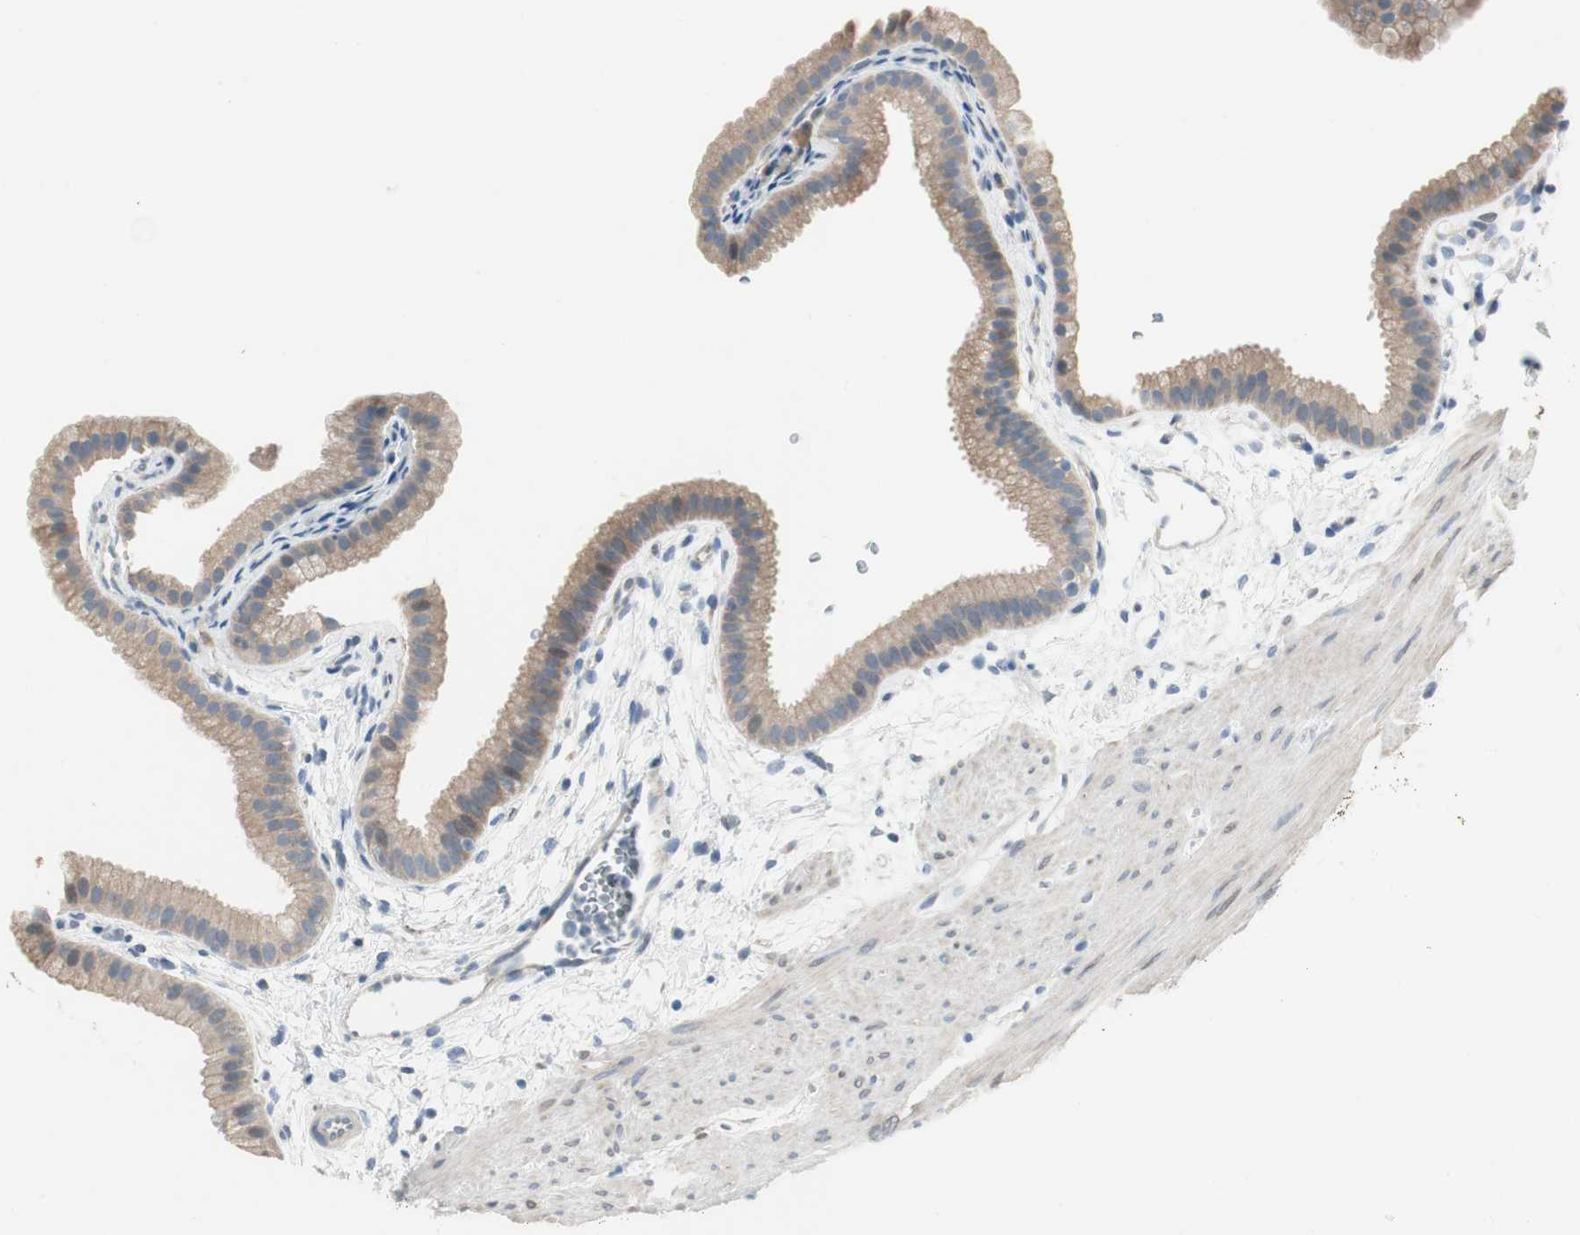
{"staining": {"intensity": "weak", "quantity": ">75%", "location": "cytoplasmic/membranous"}, "tissue": "gallbladder", "cell_type": "Glandular cells", "image_type": "normal", "snomed": [{"axis": "morphology", "description": "Normal tissue, NOS"}, {"axis": "topography", "description": "Gallbladder"}], "caption": "Immunohistochemical staining of benign gallbladder displays weak cytoplasmic/membranous protein positivity in approximately >75% of glandular cells.", "gene": "SPINK4", "patient": {"sex": "female", "age": 64}}